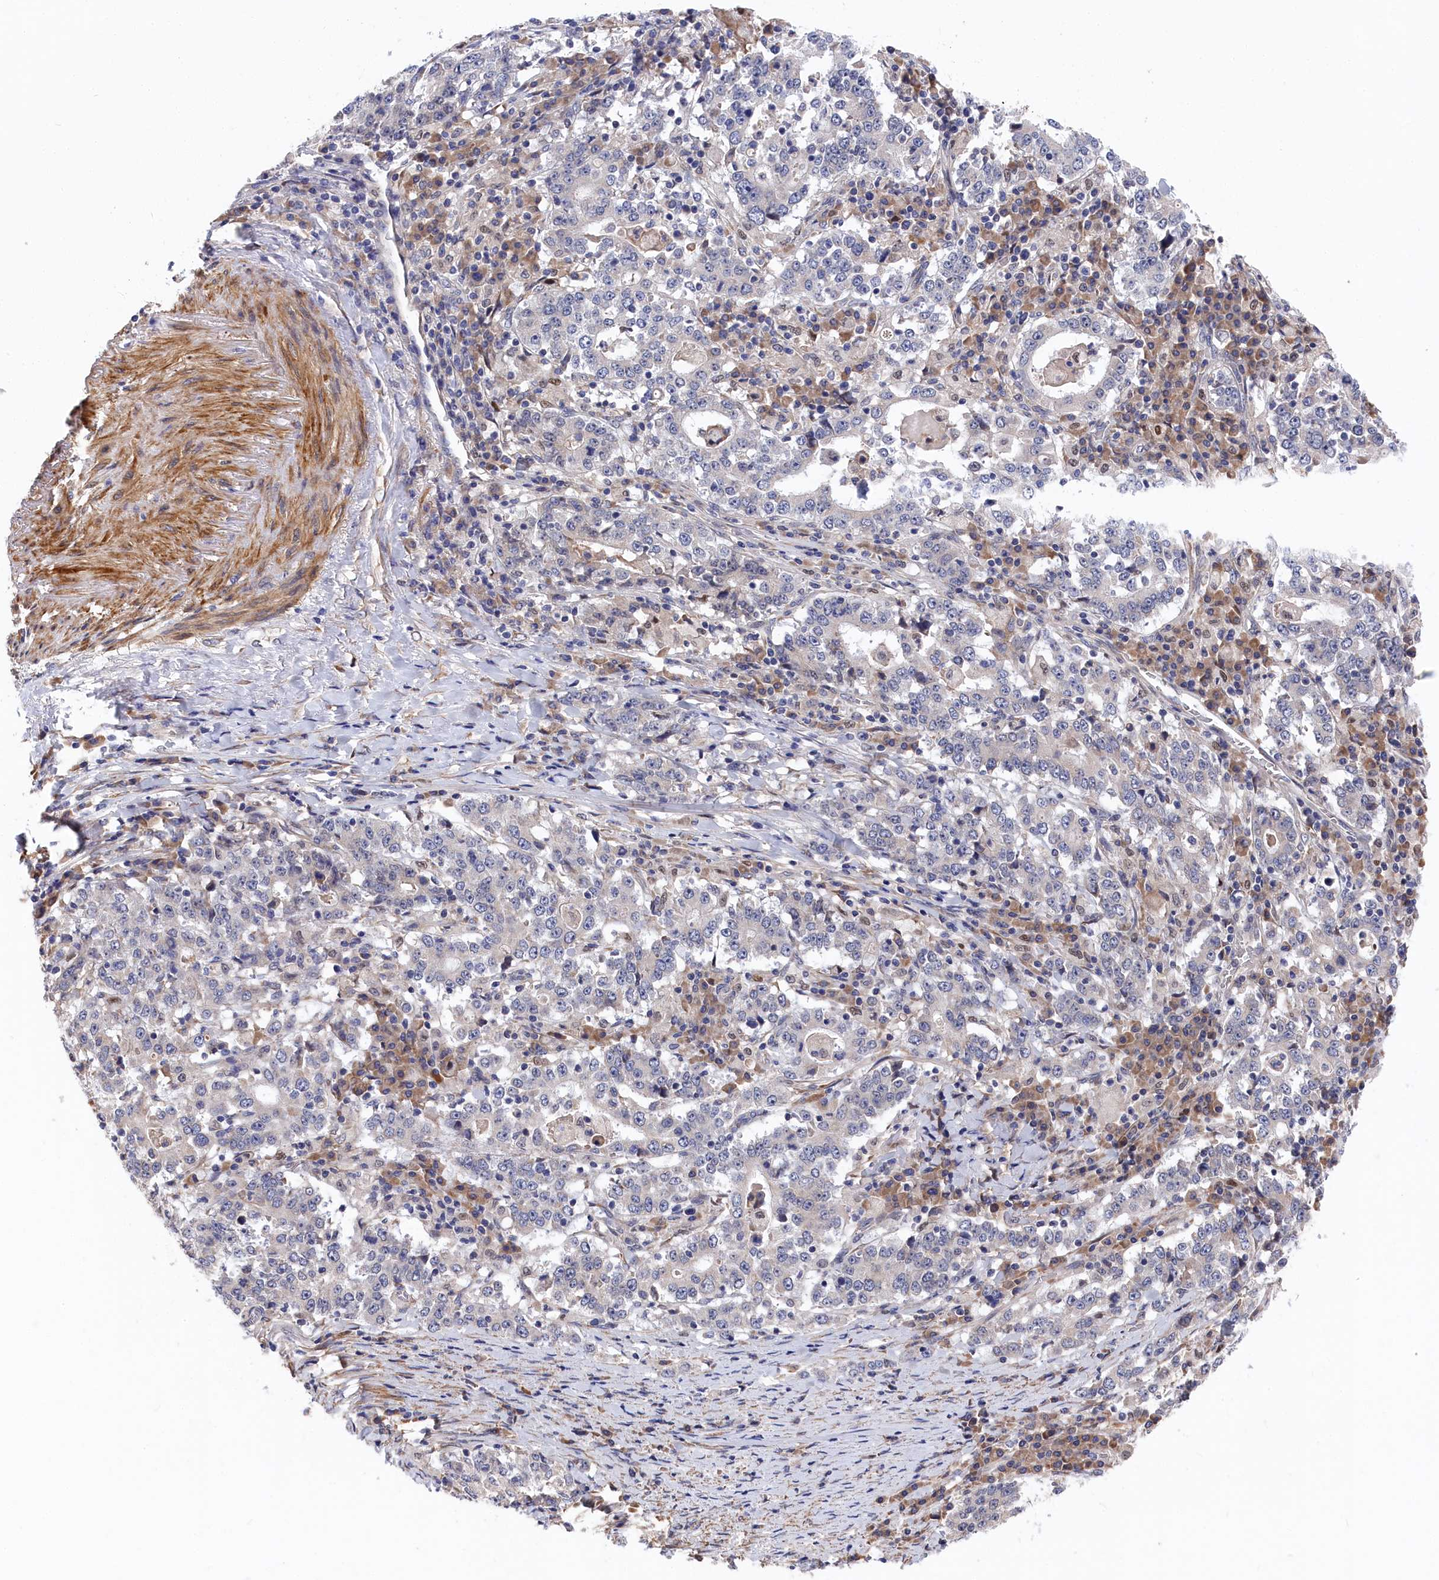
{"staining": {"intensity": "negative", "quantity": "none", "location": "none"}, "tissue": "stomach cancer", "cell_type": "Tumor cells", "image_type": "cancer", "snomed": [{"axis": "morphology", "description": "Adenocarcinoma, NOS"}, {"axis": "topography", "description": "Stomach"}], "caption": "Tumor cells are negative for protein expression in human stomach cancer (adenocarcinoma).", "gene": "CYB5D2", "patient": {"sex": "male", "age": 59}}